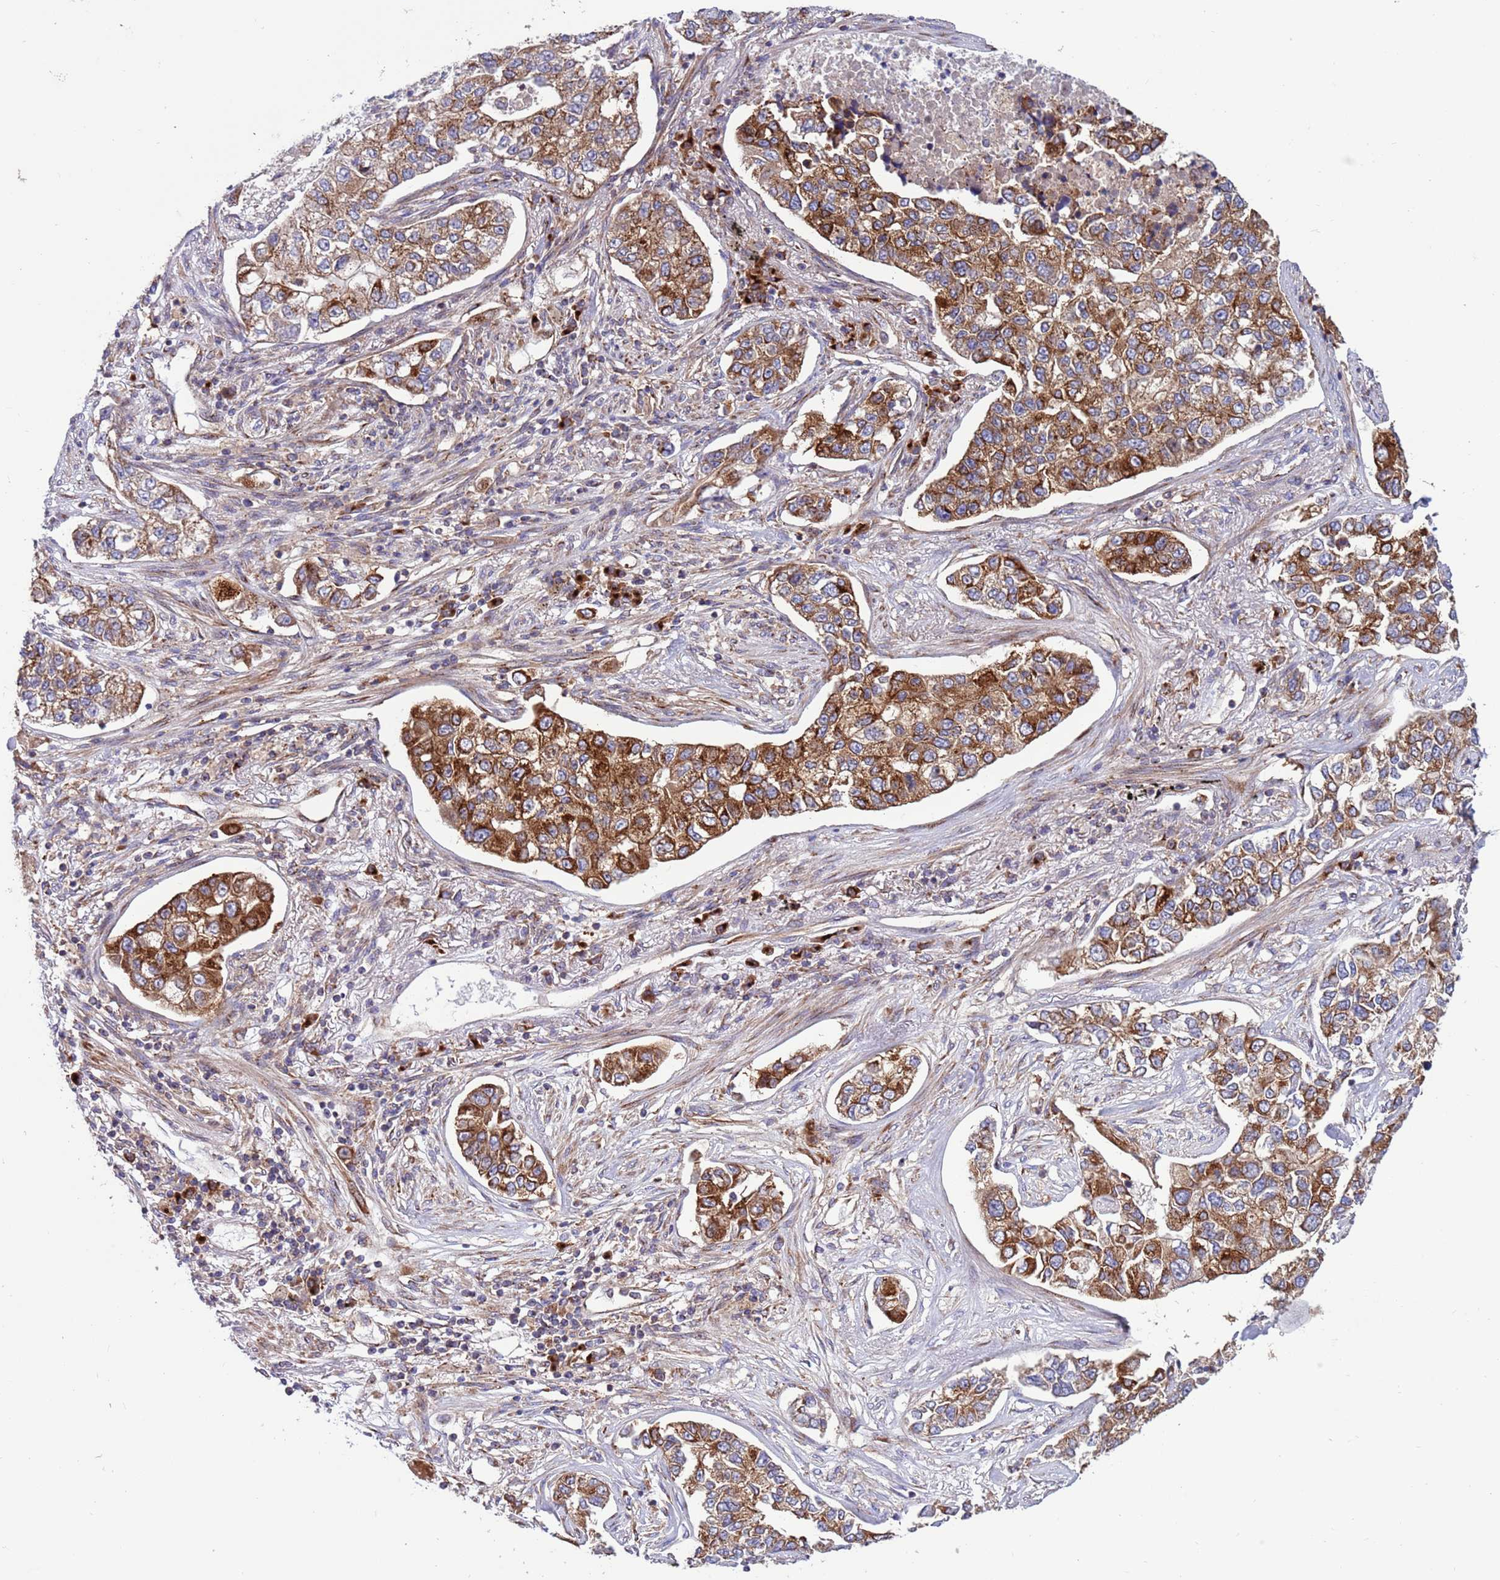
{"staining": {"intensity": "moderate", "quantity": ">75%", "location": "cytoplasmic/membranous"}, "tissue": "lung cancer", "cell_type": "Tumor cells", "image_type": "cancer", "snomed": [{"axis": "morphology", "description": "Adenocarcinoma, NOS"}, {"axis": "topography", "description": "Lung"}], "caption": "A medium amount of moderate cytoplasmic/membranous expression is seen in approximately >75% of tumor cells in lung adenocarcinoma tissue. The protein is stained brown, and the nuclei are stained in blue (DAB (3,3'-diaminobenzidine) IHC with brightfield microscopy, high magnification).", "gene": "ZC3HAV1", "patient": {"sex": "male", "age": 49}}